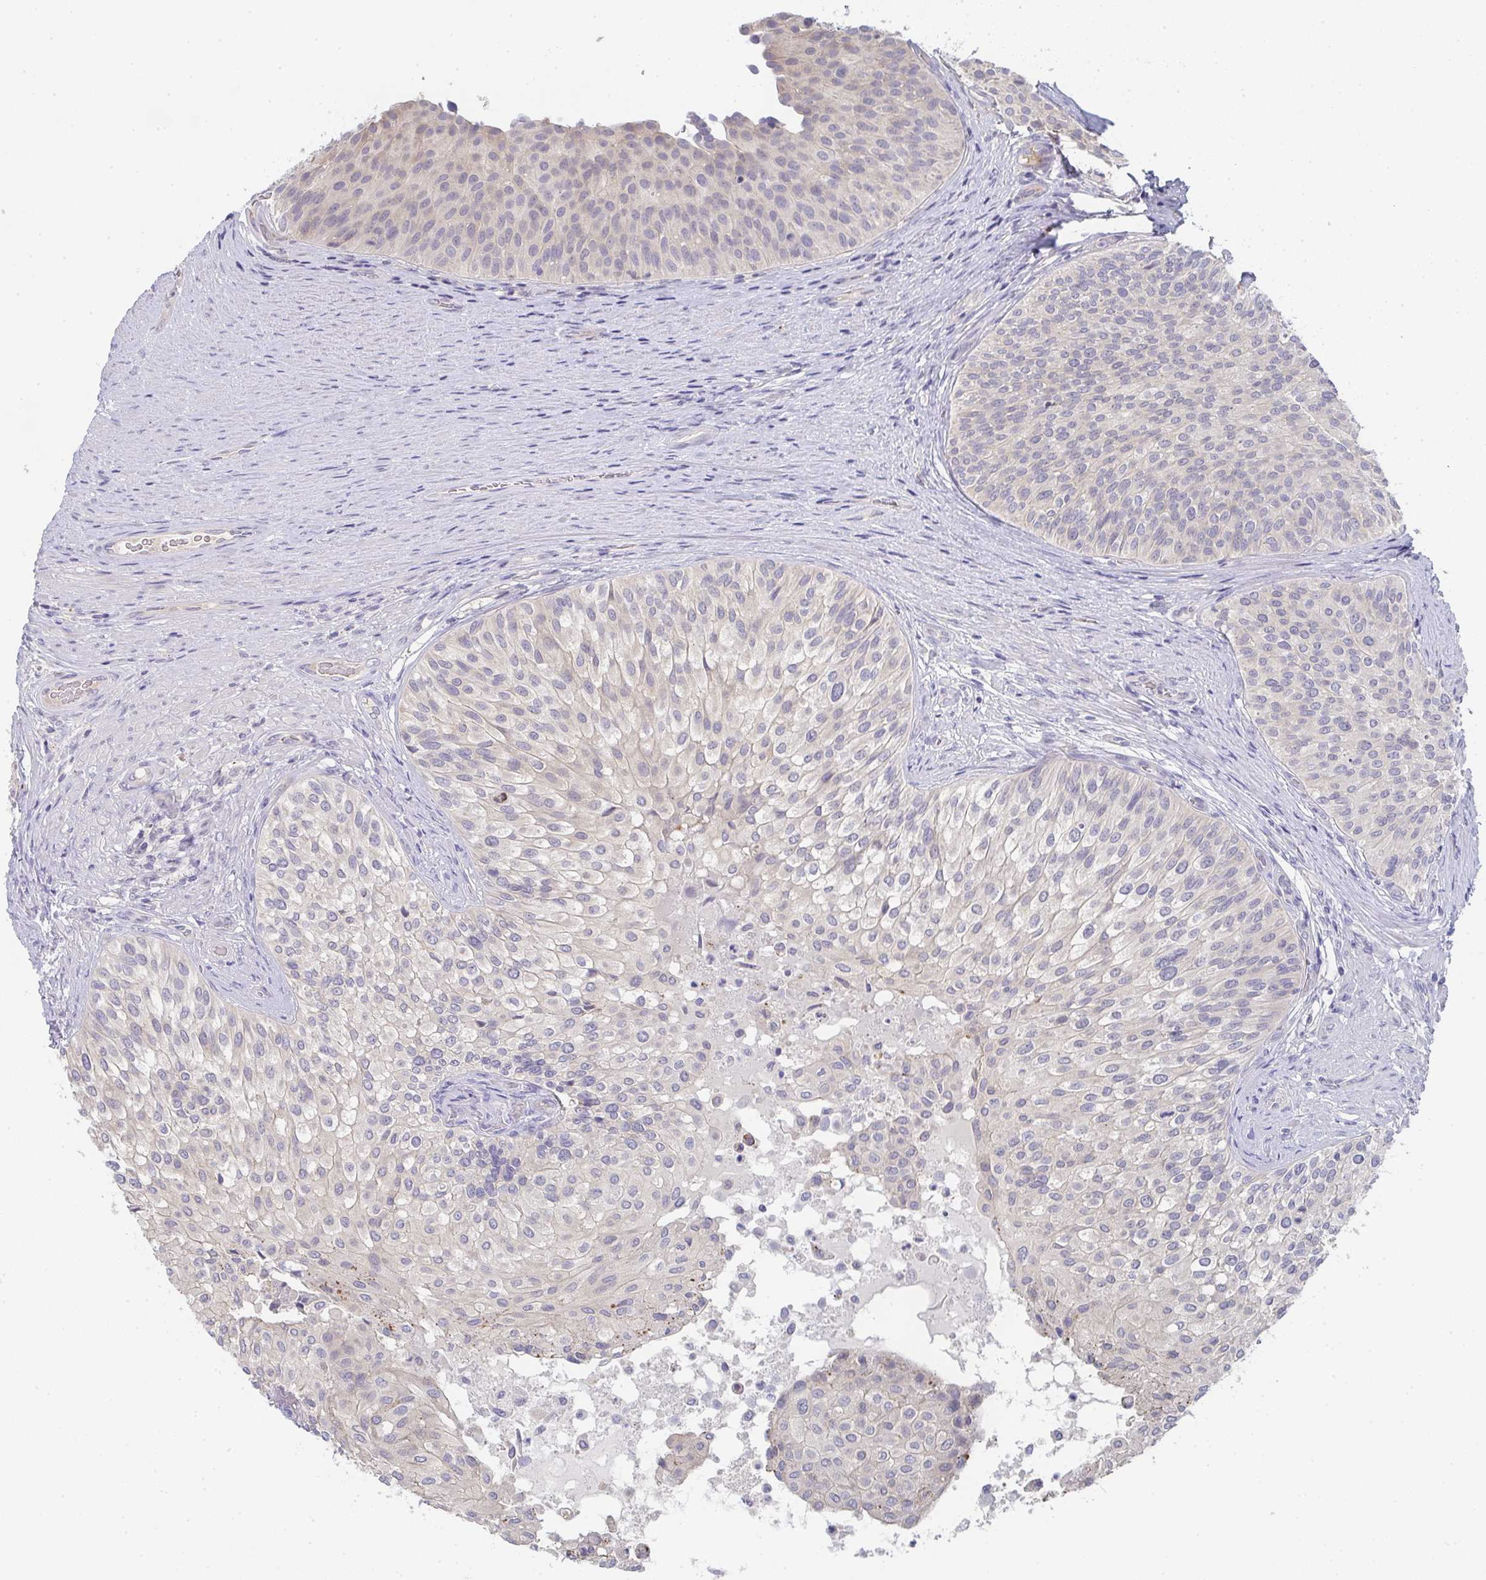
{"staining": {"intensity": "moderate", "quantity": "<25%", "location": "cytoplasmic/membranous"}, "tissue": "urinary bladder", "cell_type": "Urothelial cells", "image_type": "normal", "snomed": [{"axis": "morphology", "description": "Normal tissue, NOS"}, {"axis": "topography", "description": "Urinary bladder"}, {"axis": "topography", "description": "Prostate"}], "caption": "Immunohistochemical staining of normal urinary bladder exhibits moderate cytoplasmic/membranous protein expression in approximately <25% of urothelial cells.", "gene": "CHMP5", "patient": {"sex": "male", "age": 77}}